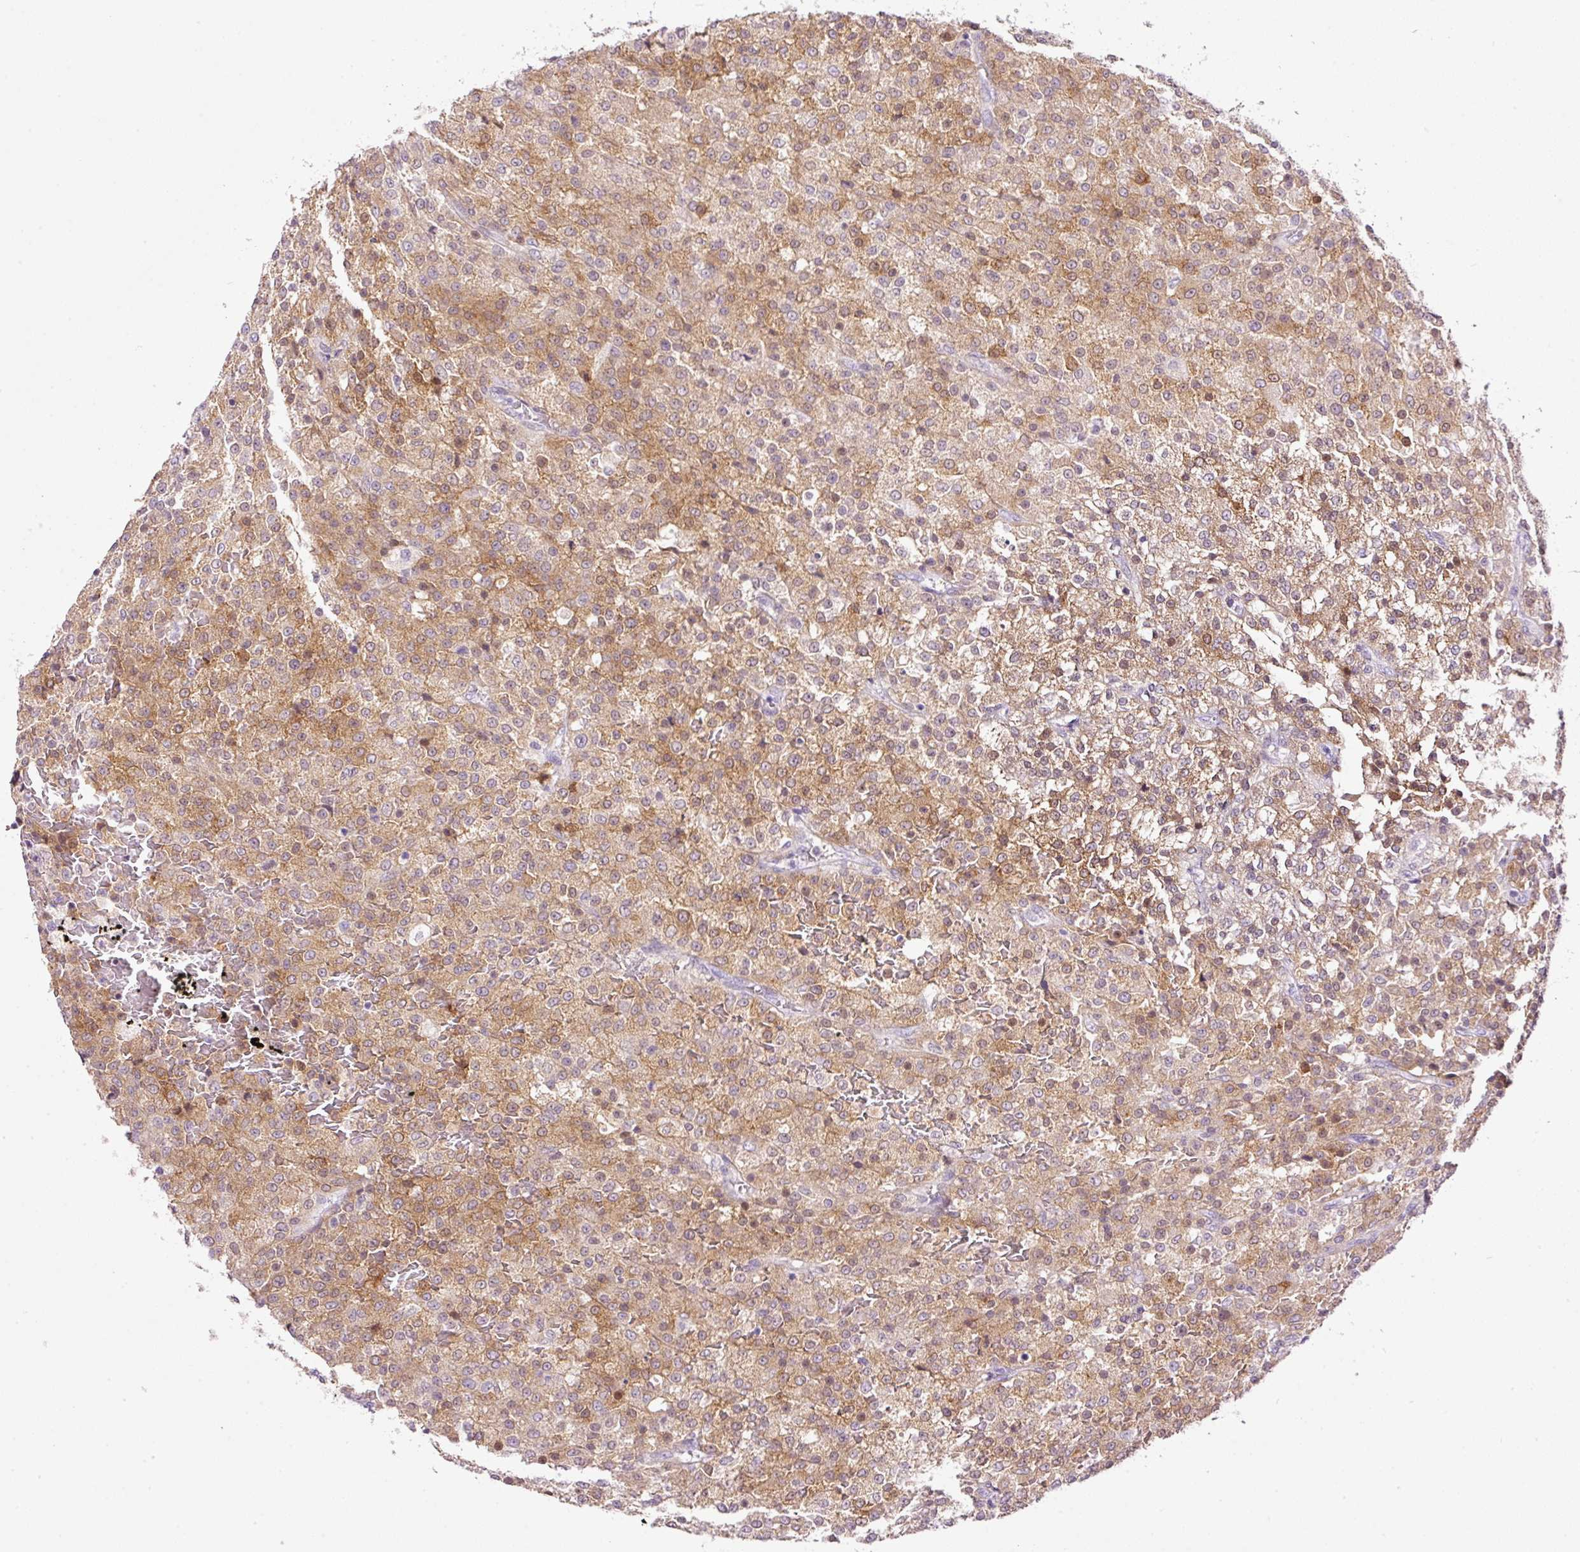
{"staining": {"intensity": "moderate", "quantity": ">75%", "location": "cytoplasmic/membranous,nuclear"}, "tissue": "testis cancer", "cell_type": "Tumor cells", "image_type": "cancer", "snomed": [{"axis": "morphology", "description": "Seminoma, NOS"}, {"axis": "topography", "description": "Testis"}], "caption": "IHC of testis cancer (seminoma) displays medium levels of moderate cytoplasmic/membranous and nuclear positivity in about >75% of tumor cells. Using DAB (3,3'-diaminobenzidine) (brown) and hematoxylin (blue) stains, captured at high magnification using brightfield microscopy.", "gene": "SRC", "patient": {"sex": "male", "age": 59}}